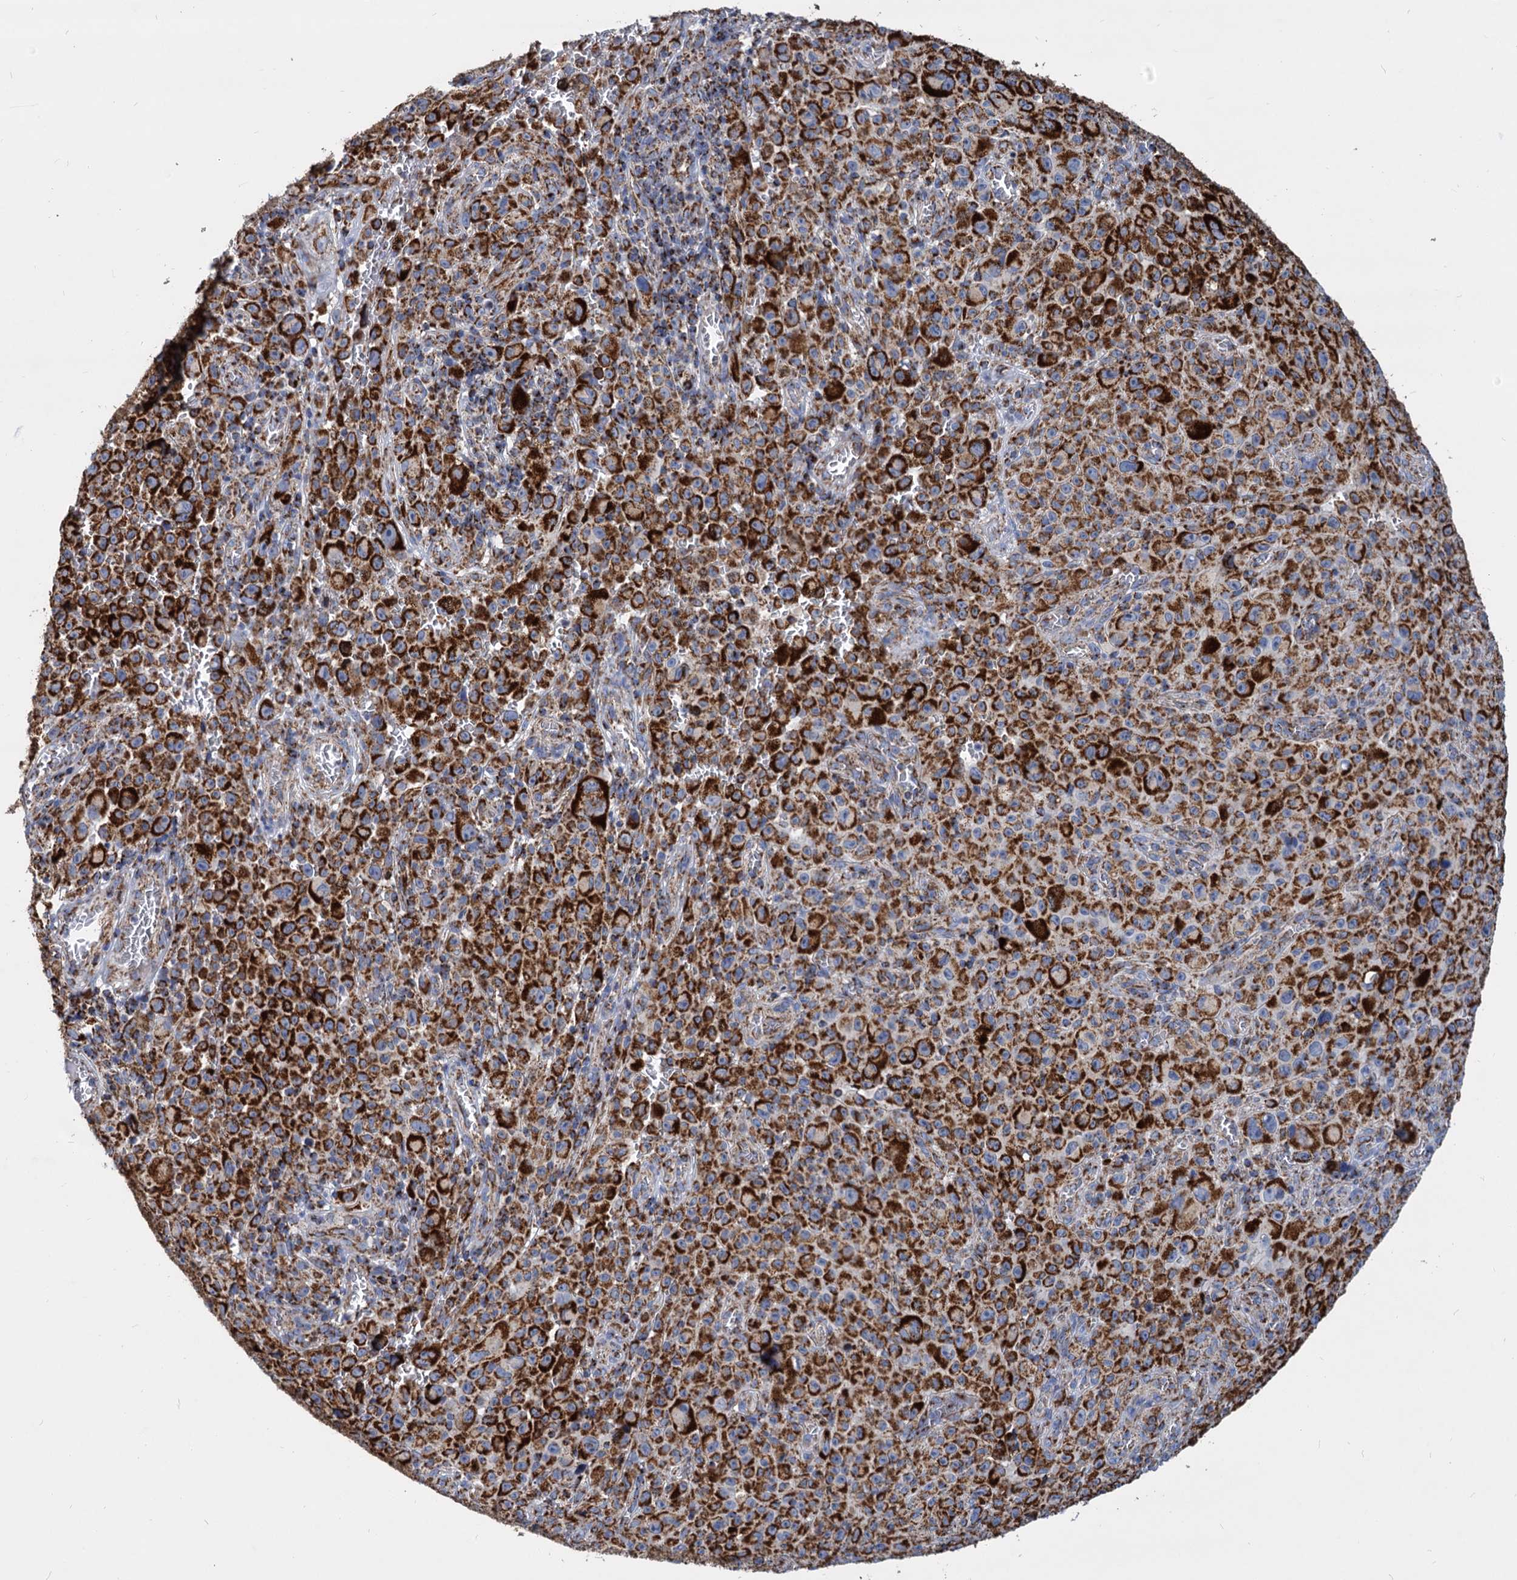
{"staining": {"intensity": "strong", "quantity": ">75%", "location": "cytoplasmic/membranous"}, "tissue": "melanoma", "cell_type": "Tumor cells", "image_type": "cancer", "snomed": [{"axis": "morphology", "description": "Malignant melanoma, NOS"}, {"axis": "topography", "description": "Skin"}], "caption": "DAB immunohistochemical staining of human malignant melanoma exhibits strong cytoplasmic/membranous protein staining in approximately >75% of tumor cells.", "gene": "TIMM10", "patient": {"sex": "female", "age": 82}}